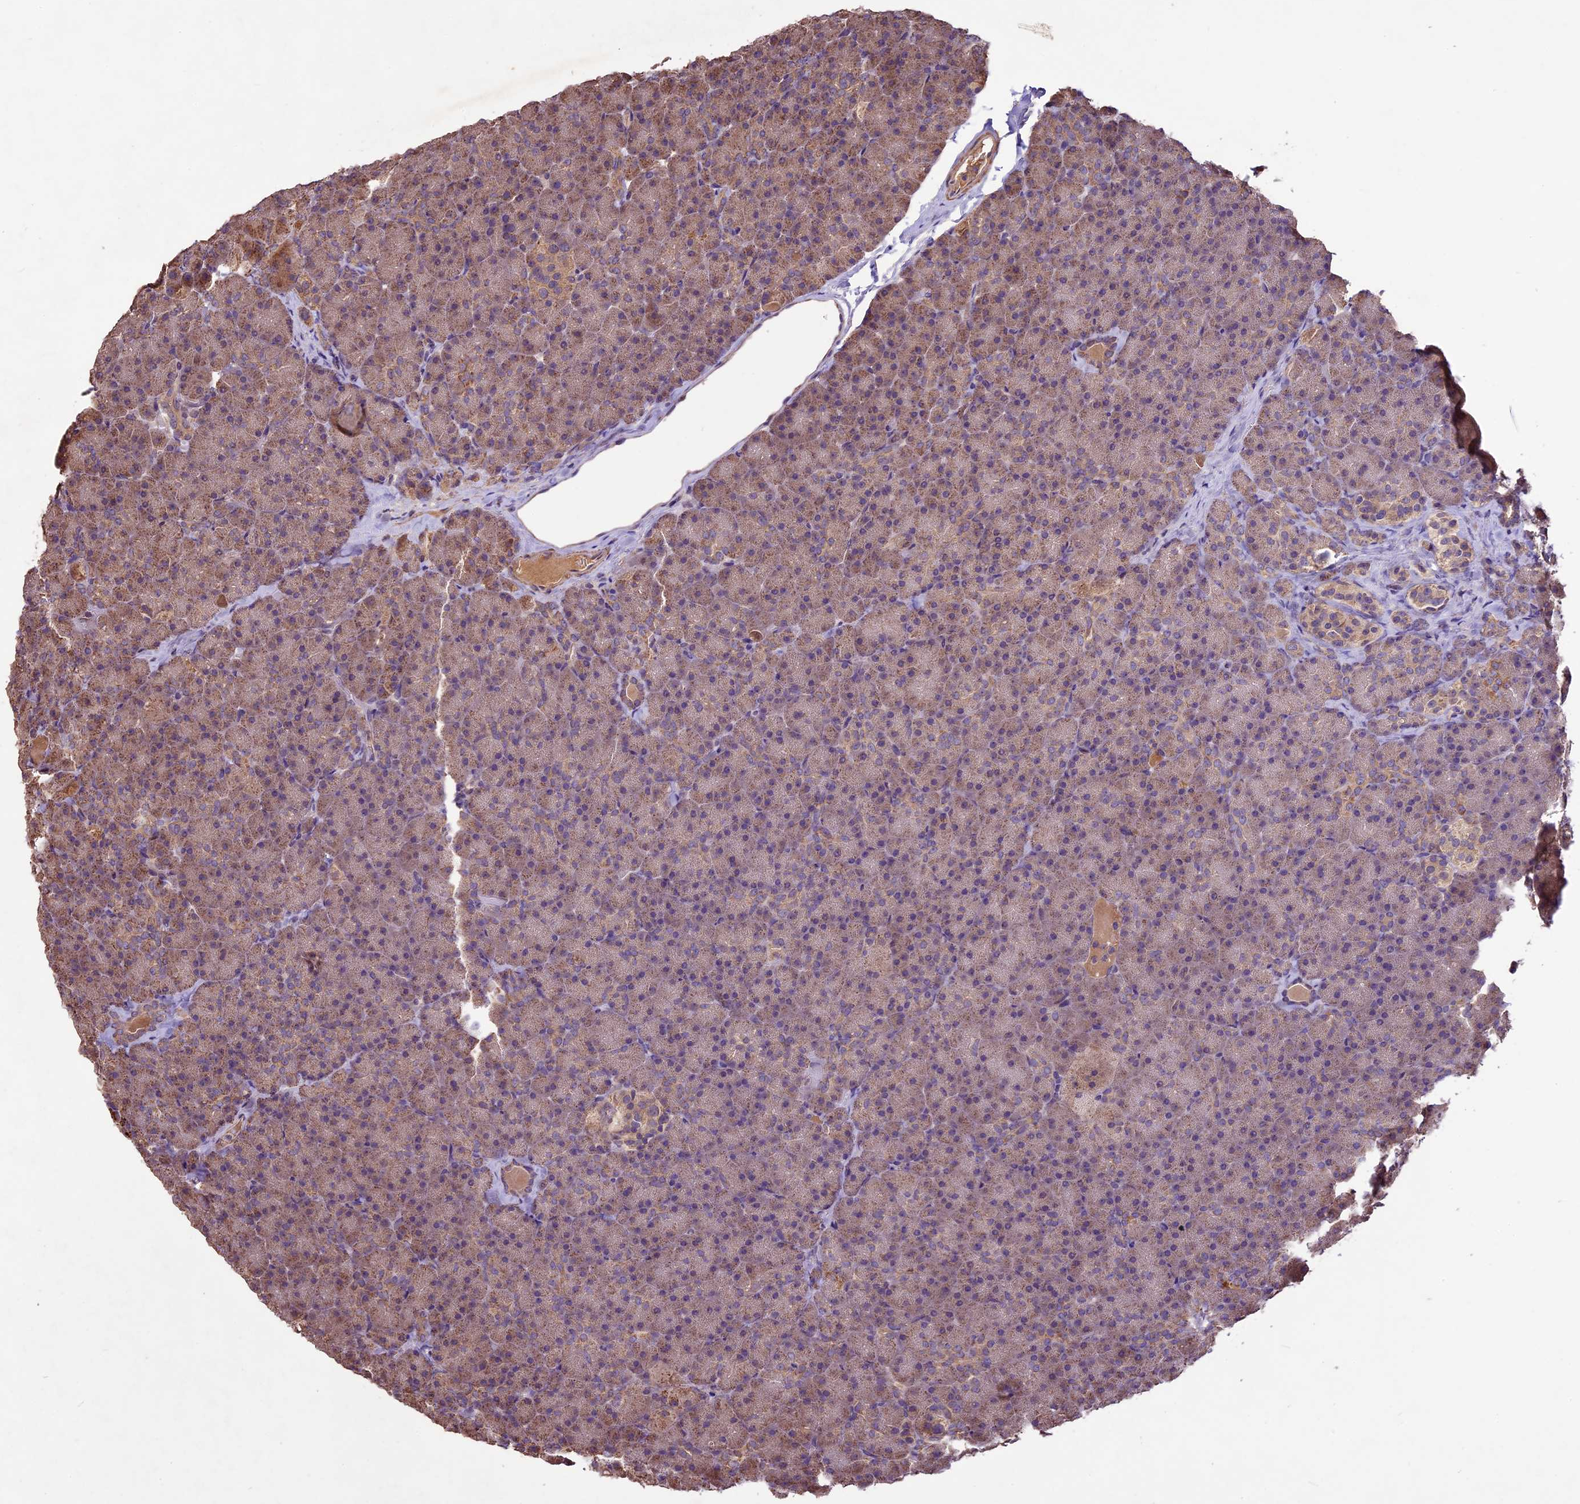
{"staining": {"intensity": "moderate", "quantity": ">75%", "location": "cytoplasmic/membranous"}, "tissue": "pancreas", "cell_type": "Exocrine glandular cells", "image_type": "normal", "snomed": [{"axis": "morphology", "description": "Normal tissue, NOS"}, {"axis": "topography", "description": "Pancreas"}], "caption": "Pancreas stained with immunohistochemistry (IHC) displays moderate cytoplasmic/membranous staining in approximately >75% of exocrine glandular cells.", "gene": "CRLF1", "patient": {"sex": "male", "age": 36}}